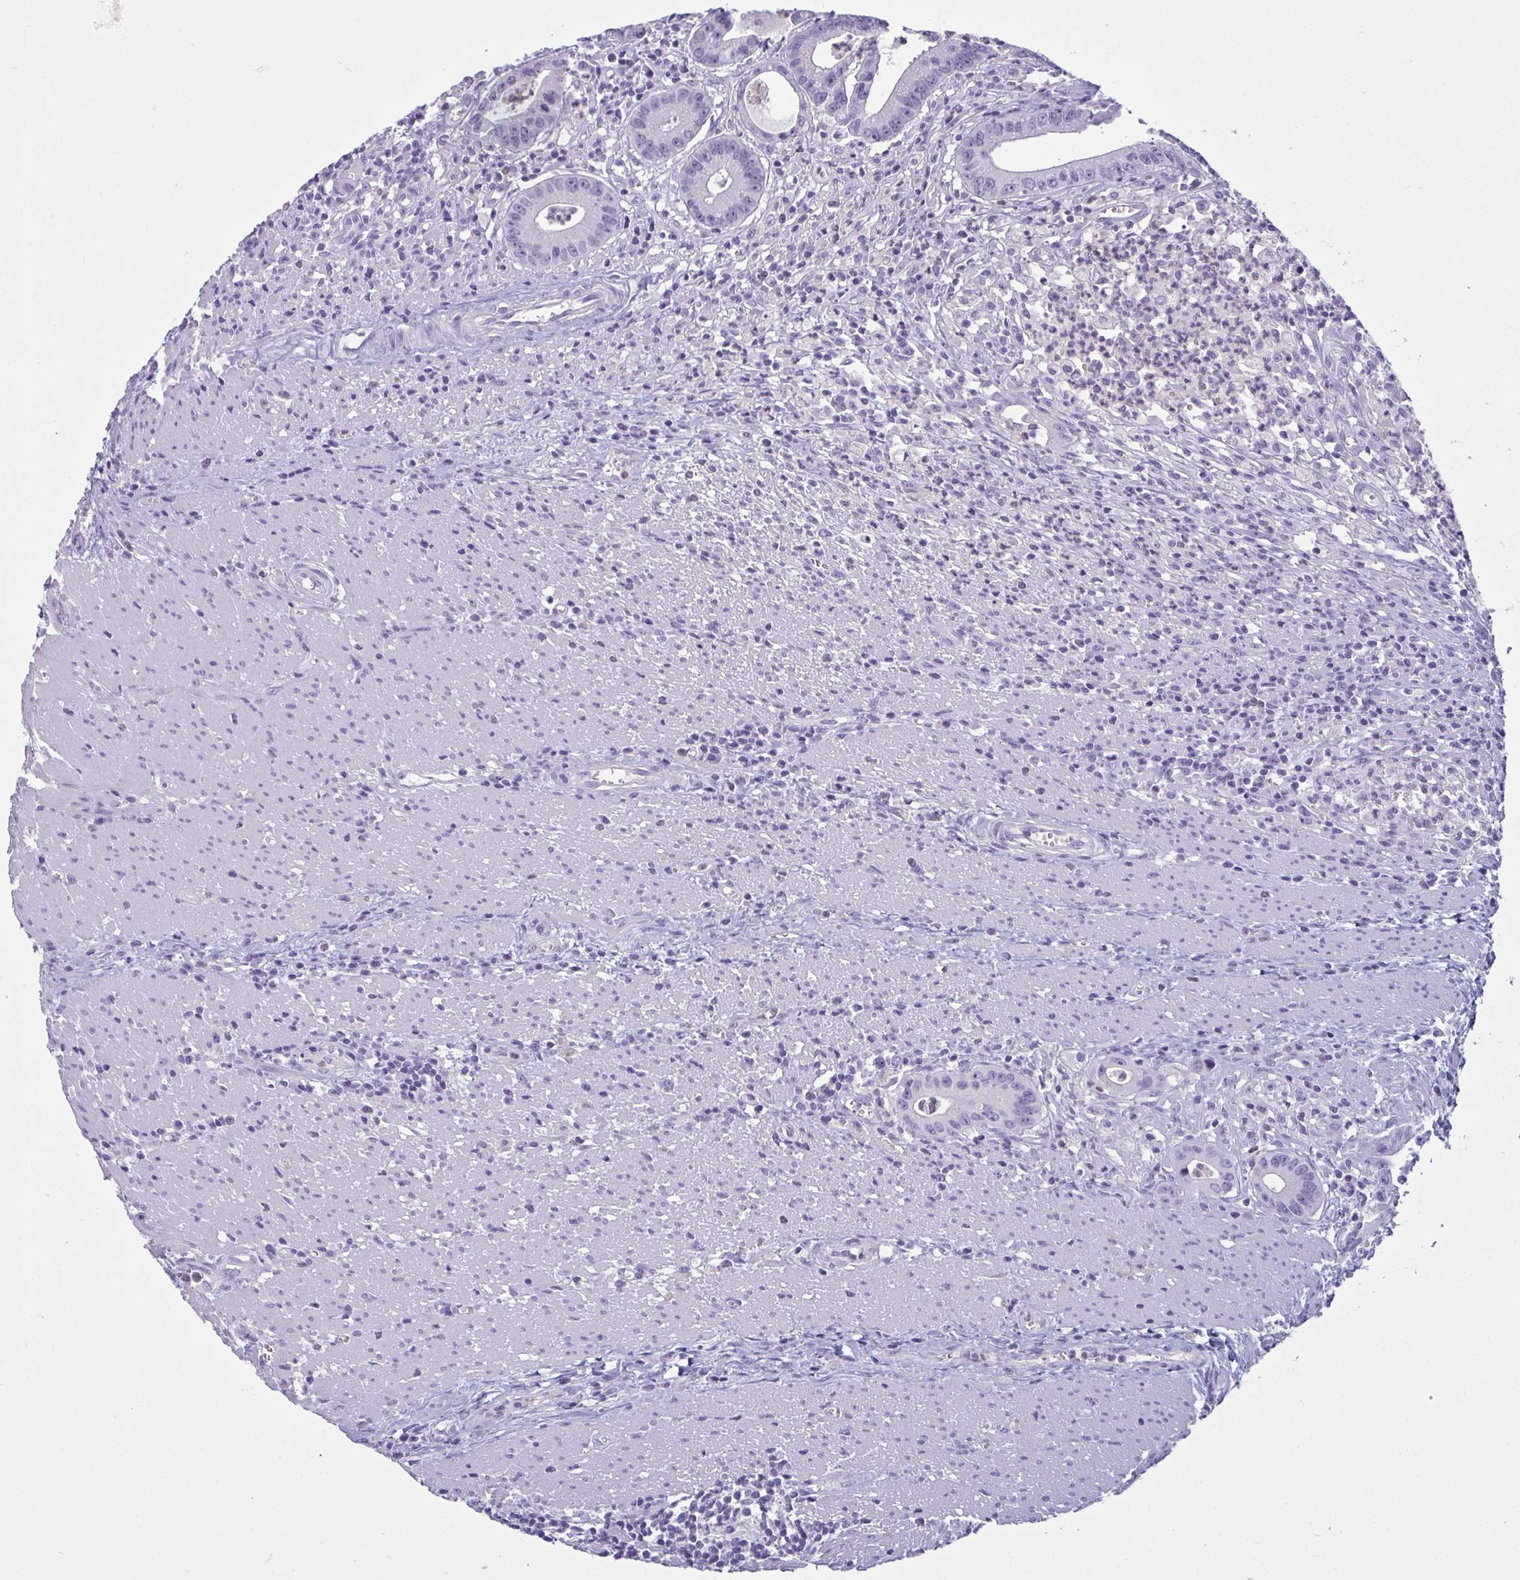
{"staining": {"intensity": "negative", "quantity": "none", "location": "none"}, "tissue": "colorectal cancer", "cell_type": "Tumor cells", "image_type": "cancer", "snomed": [{"axis": "morphology", "description": "Adenocarcinoma, NOS"}, {"axis": "topography", "description": "Rectum"}], "caption": "High magnification brightfield microscopy of colorectal cancer (adenocarcinoma) stained with DAB (3,3'-diaminobenzidine) (brown) and counterstained with hematoxylin (blue): tumor cells show no significant expression.", "gene": "SERPINB10", "patient": {"sex": "female", "age": 81}}